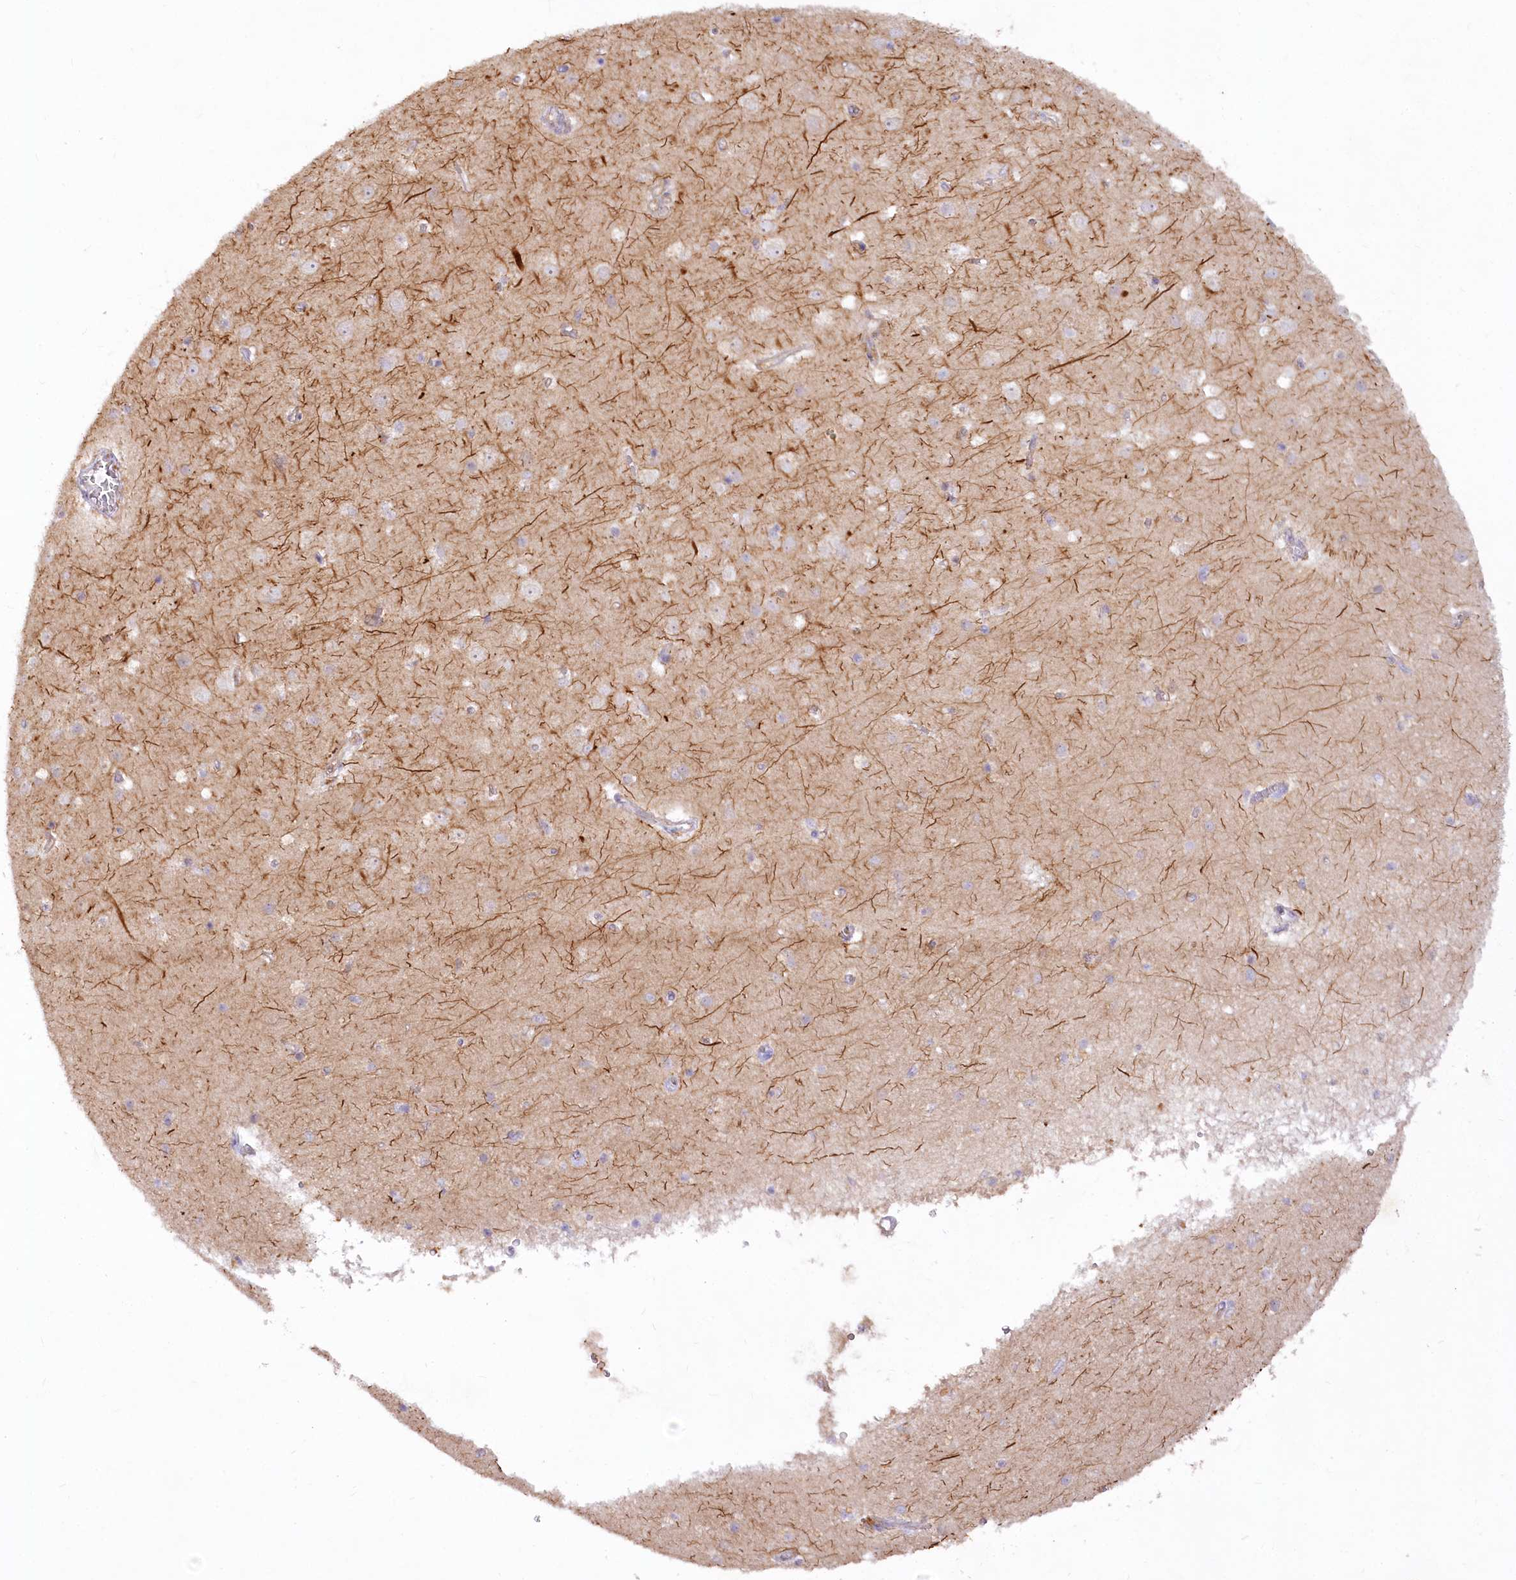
{"staining": {"intensity": "negative", "quantity": "none", "location": "none"}, "tissue": "cerebral cortex", "cell_type": "Endothelial cells", "image_type": "normal", "snomed": [{"axis": "morphology", "description": "Normal tissue, NOS"}, {"axis": "topography", "description": "Cerebral cortex"}], "caption": "IHC of benign cerebral cortex displays no staining in endothelial cells.", "gene": "EFHC2", "patient": {"sex": "male", "age": 54}}